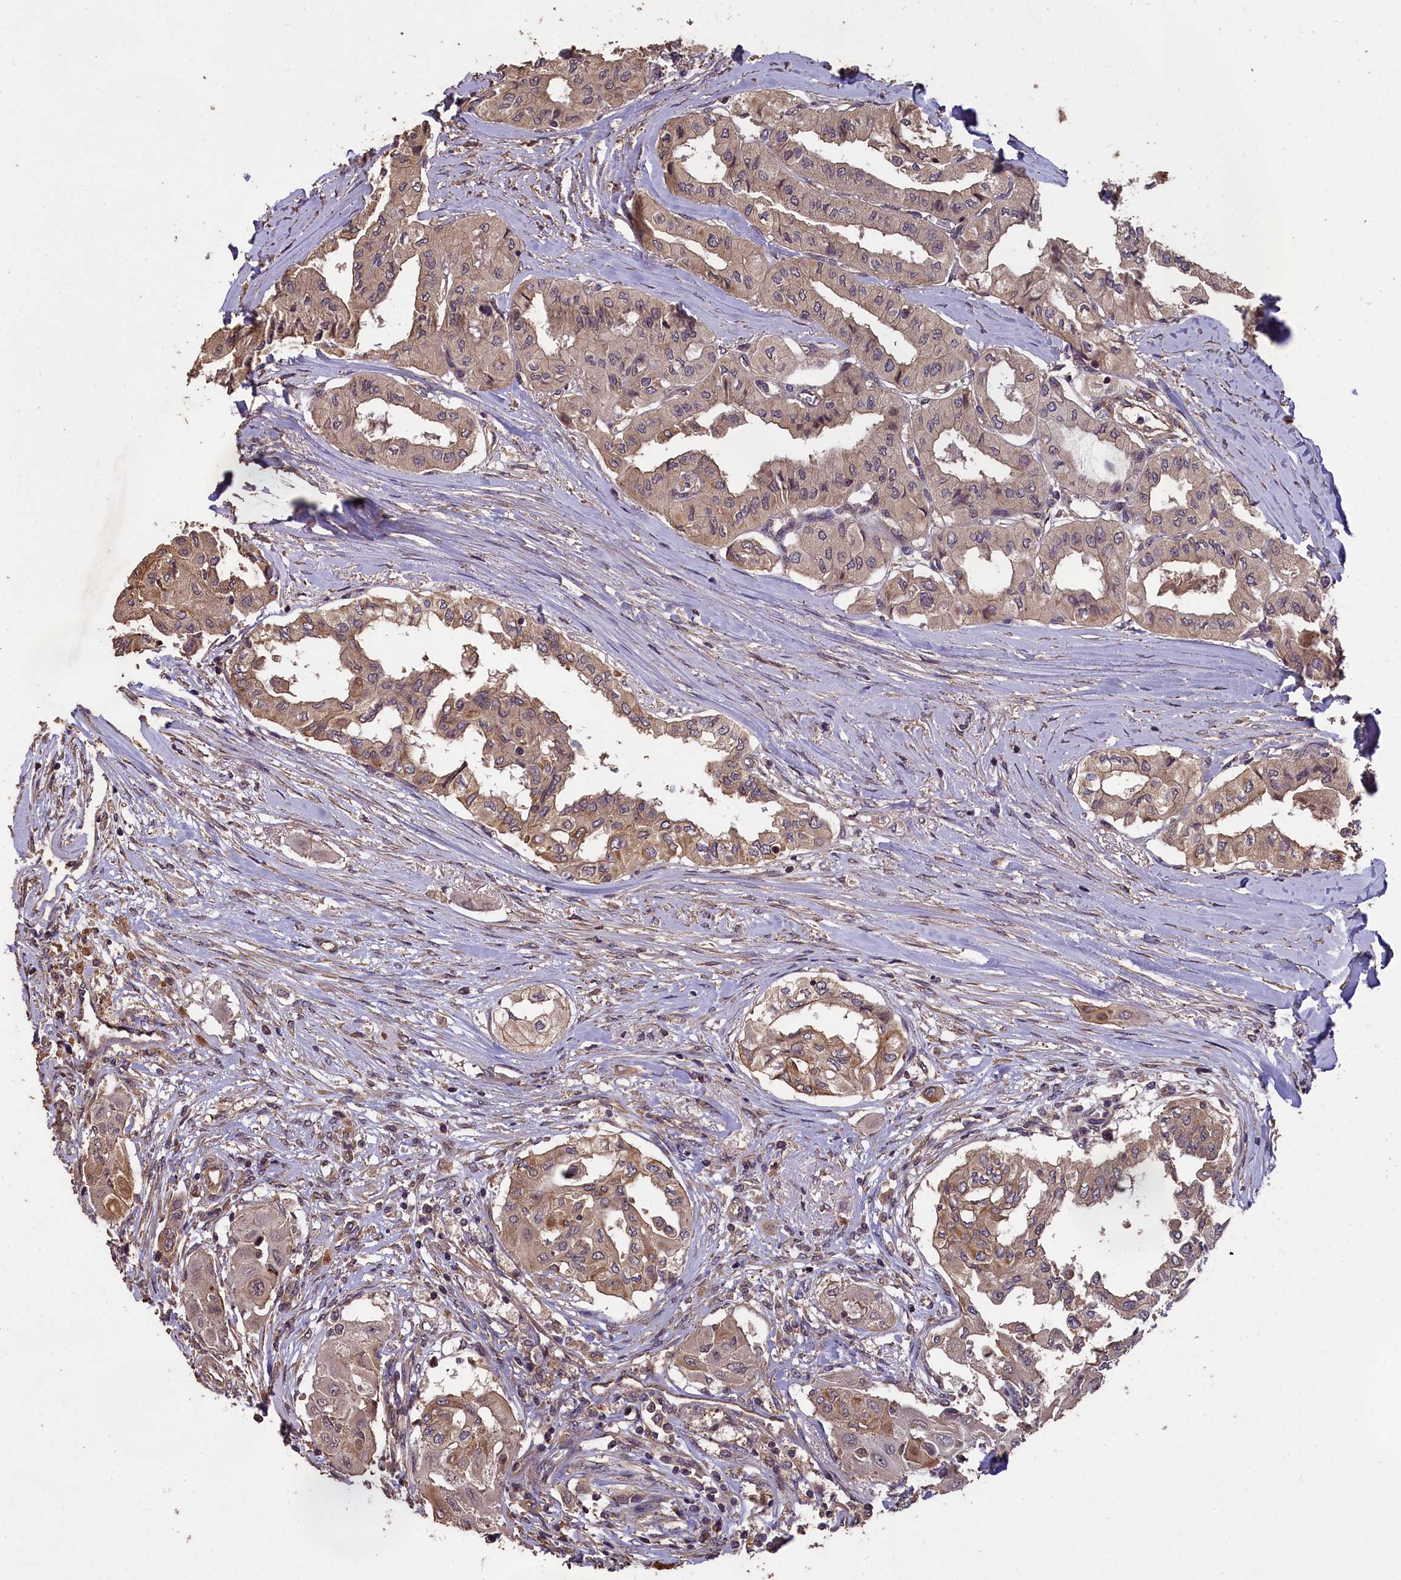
{"staining": {"intensity": "weak", "quantity": "25%-75%", "location": "cytoplasmic/membranous"}, "tissue": "thyroid cancer", "cell_type": "Tumor cells", "image_type": "cancer", "snomed": [{"axis": "morphology", "description": "Papillary adenocarcinoma, NOS"}, {"axis": "topography", "description": "Thyroid gland"}], "caption": "DAB (3,3'-diaminobenzidine) immunohistochemical staining of human thyroid cancer reveals weak cytoplasmic/membranous protein expression in about 25%-75% of tumor cells.", "gene": "CHD9", "patient": {"sex": "female", "age": 59}}